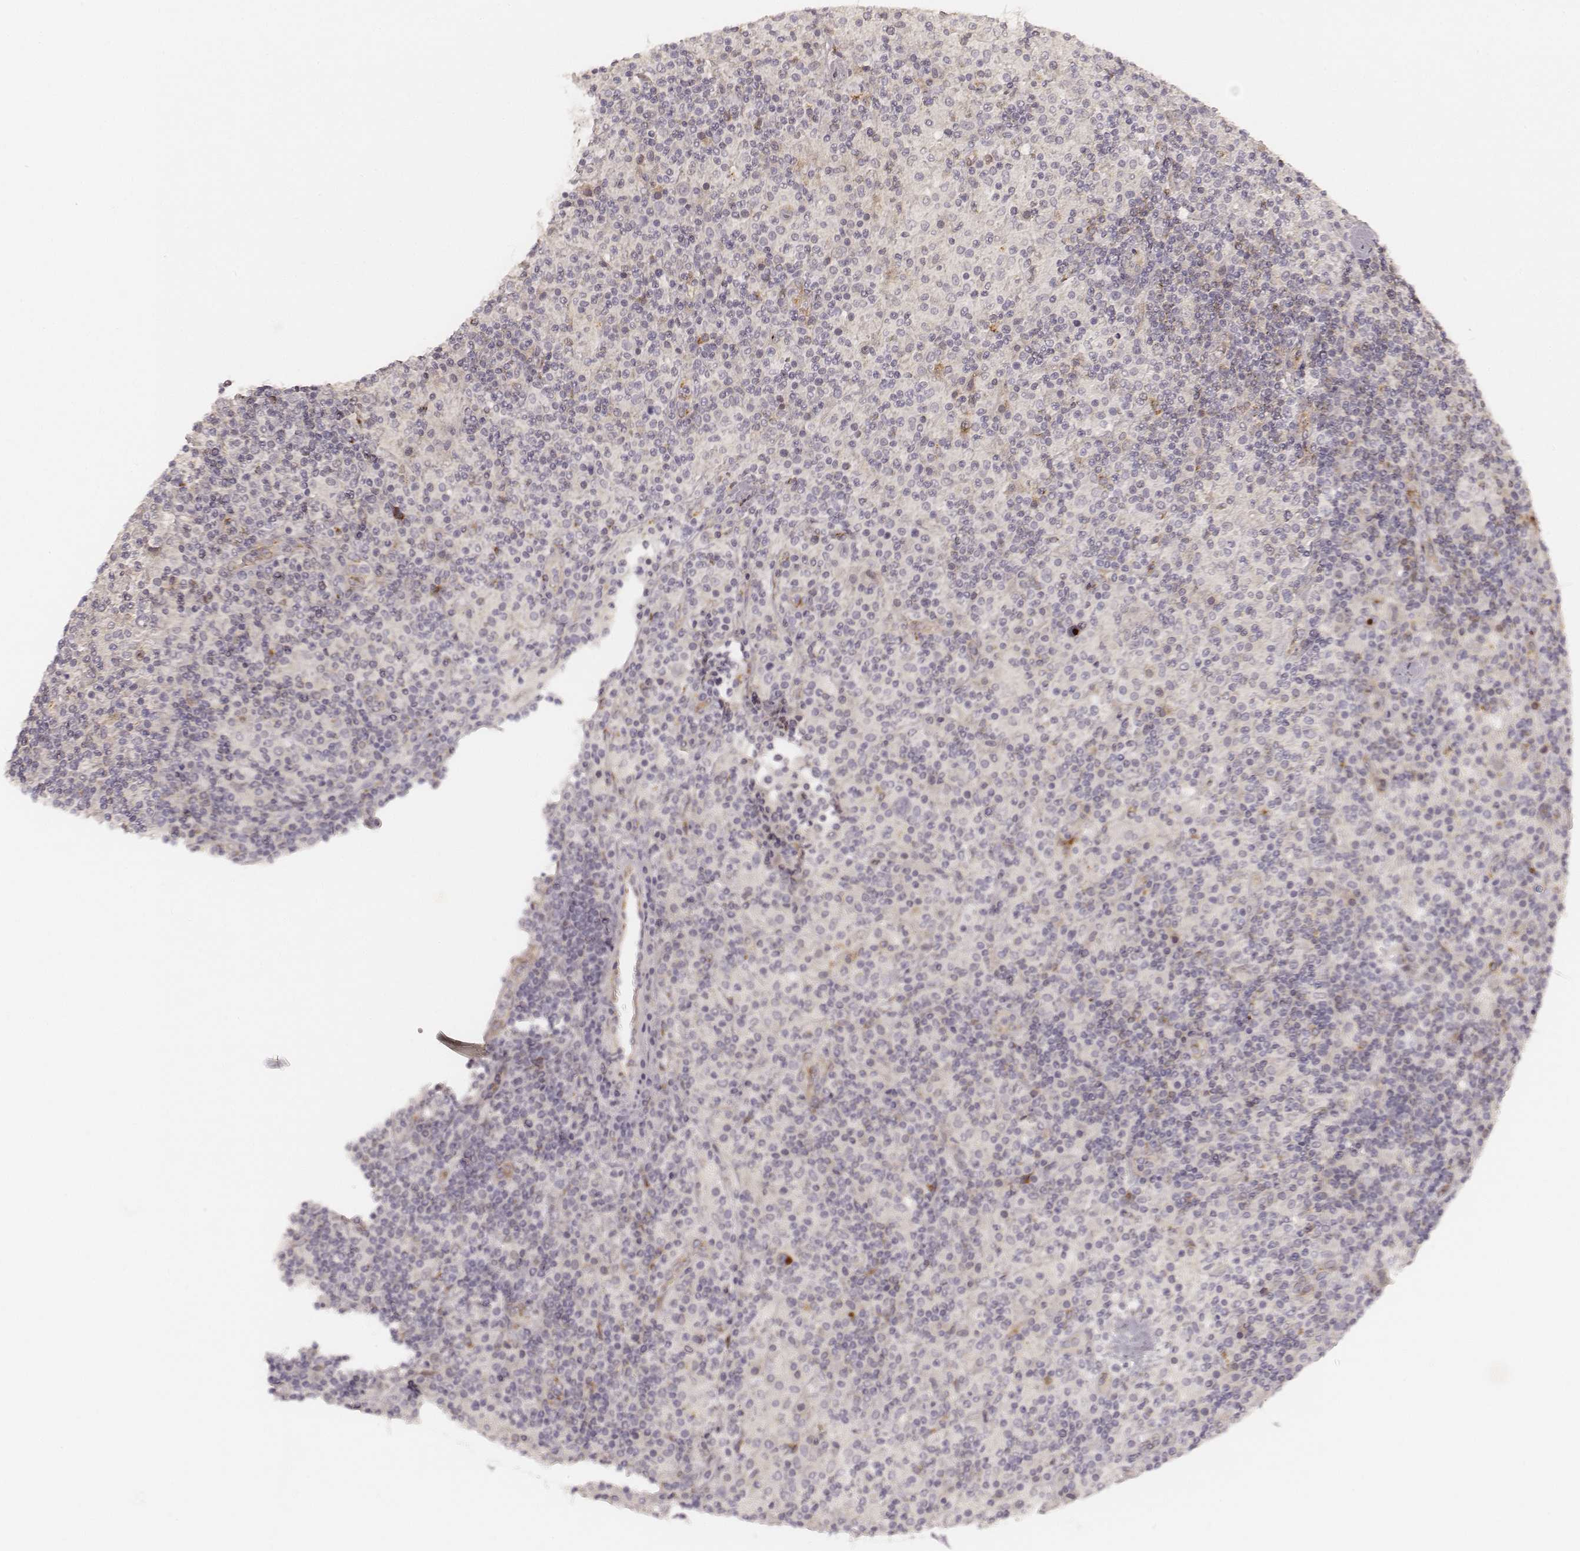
{"staining": {"intensity": "negative", "quantity": "none", "location": "none"}, "tissue": "lymphoma", "cell_type": "Tumor cells", "image_type": "cancer", "snomed": [{"axis": "morphology", "description": "Hodgkin's disease, NOS"}, {"axis": "topography", "description": "Lymph node"}], "caption": "Tumor cells are negative for protein expression in human Hodgkin's disease.", "gene": "GORASP2", "patient": {"sex": "male", "age": 70}}